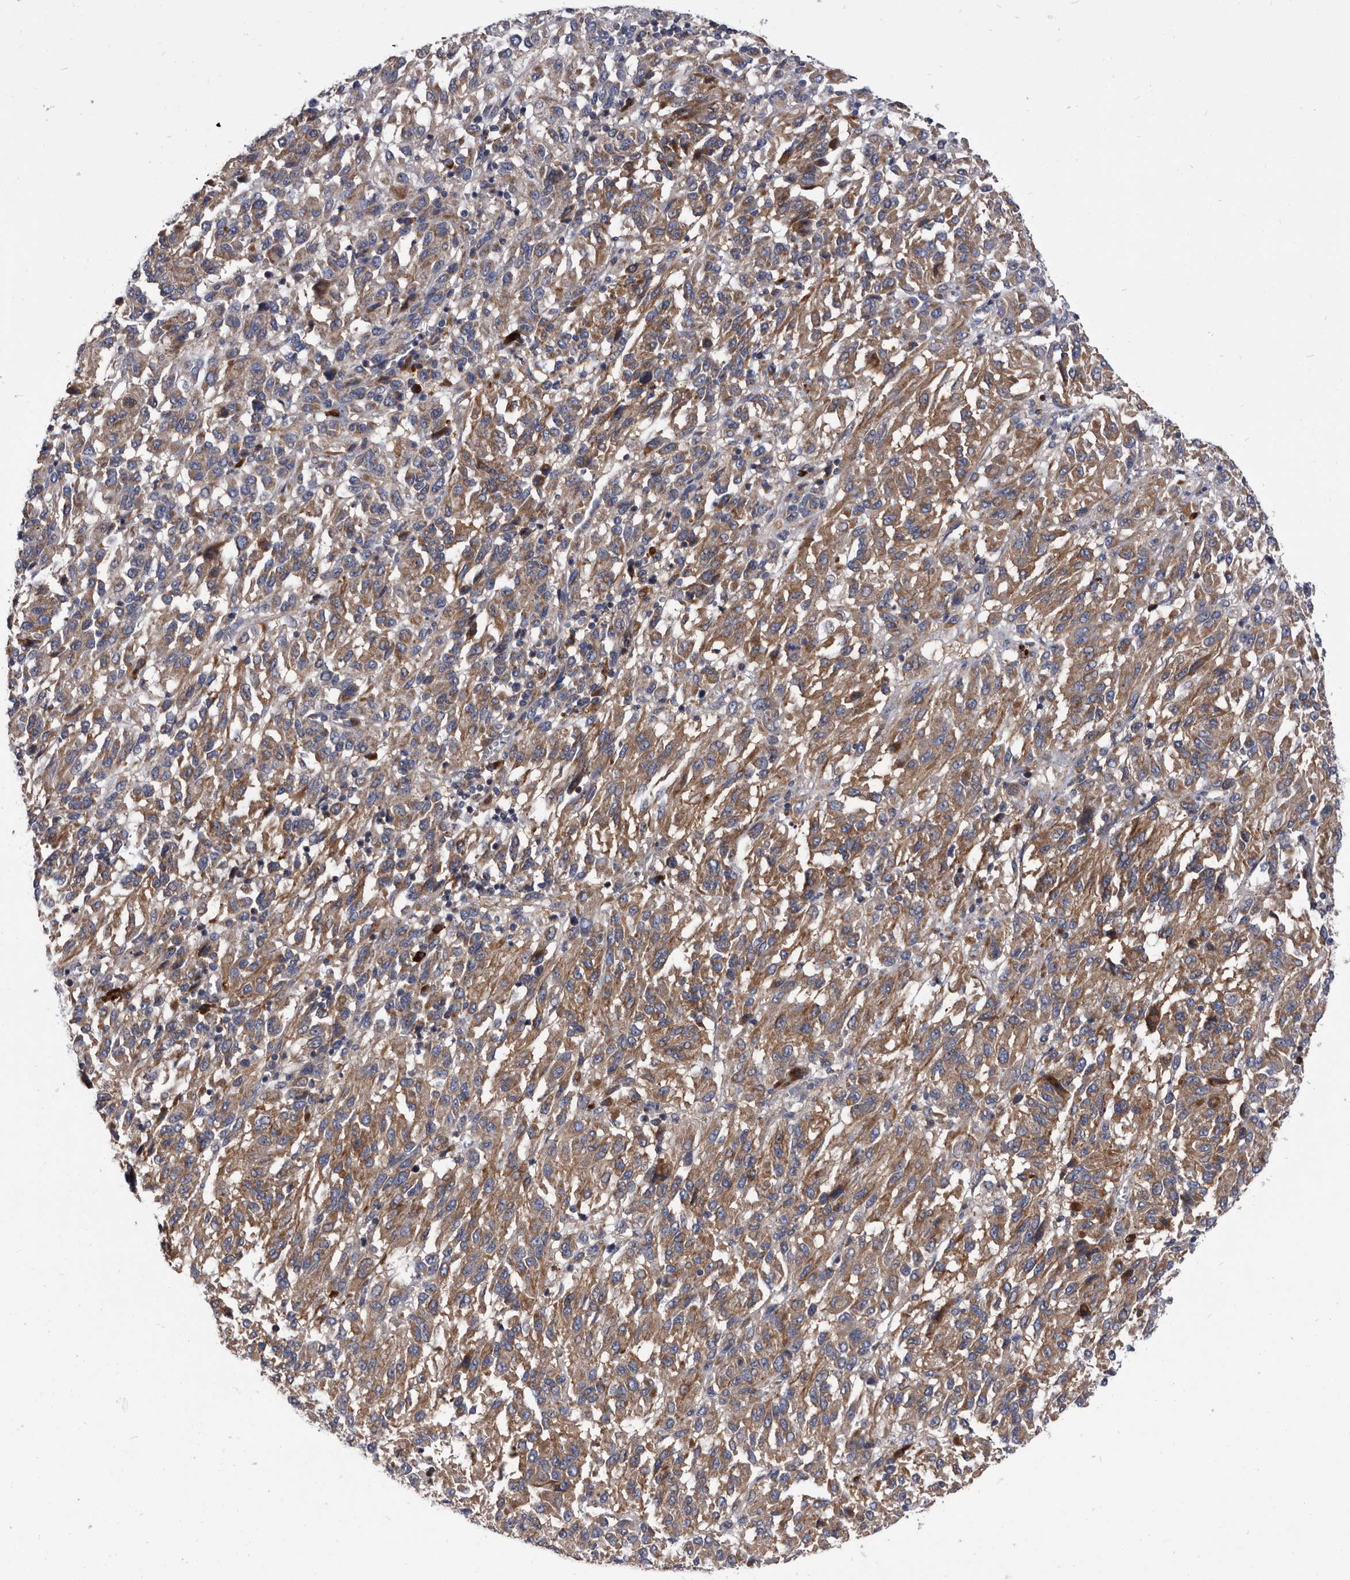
{"staining": {"intensity": "moderate", "quantity": ">75%", "location": "cytoplasmic/membranous"}, "tissue": "melanoma", "cell_type": "Tumor cells", "image_type": "cancer", "snomed": [{"axis": "morphology", "description": "Malignant melanoma, Metastatic site"}, {"axis": "topography", "description": "Lung"}], "caption": "Human malignant melanoma (metastatic site) stained with a protein marker reveals moderate staining in tumor cells.", "gene": "DTNBP1", "patient": {"sex": "male", "age": 64}}